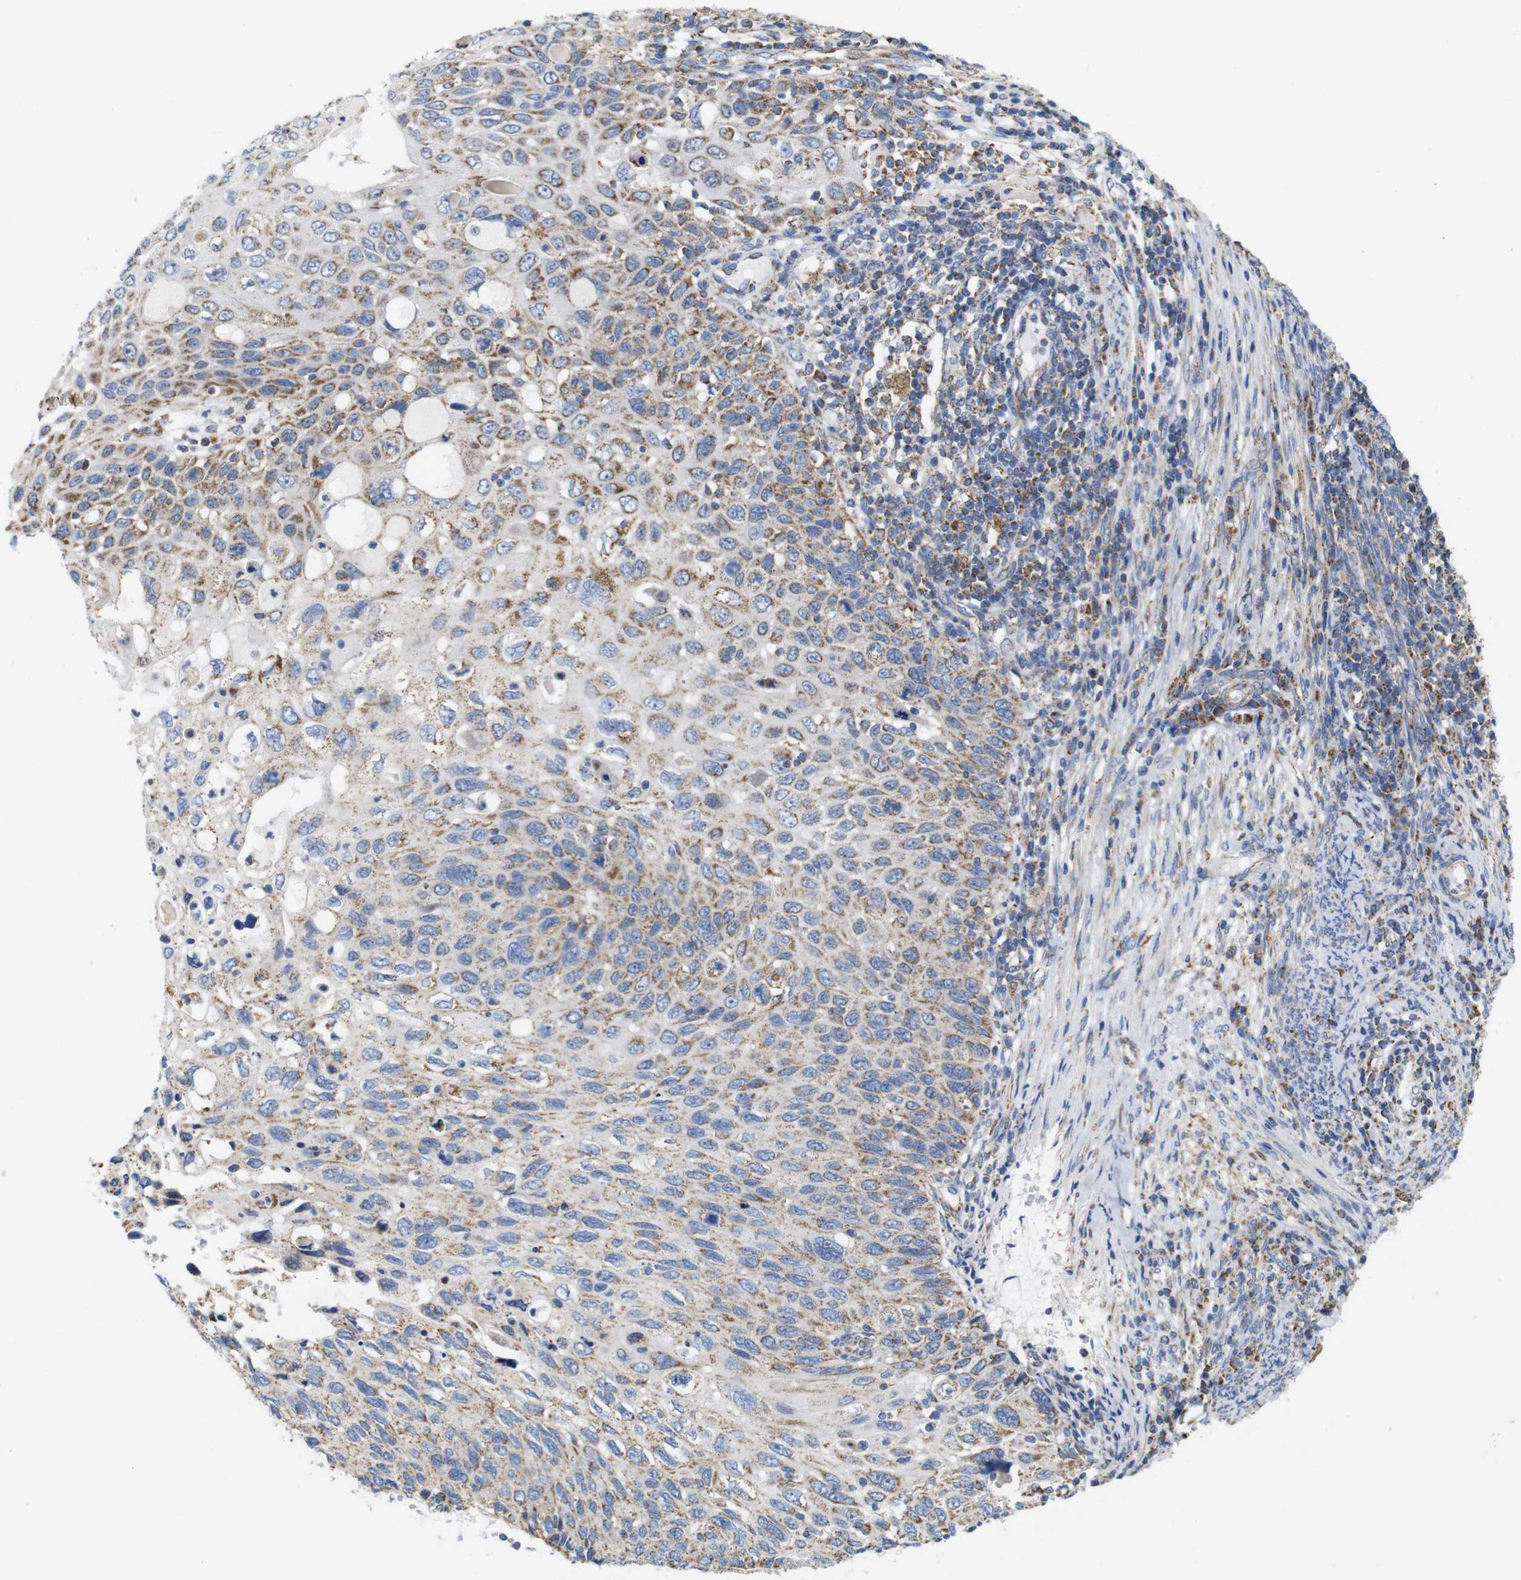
{"staining": {"intensity": "moderate", "quantity": ">75%", "location": "cytoplasmic/membranous"}, "tissue": "cervical cancer", "cell_type": "Tumor cells", "image_type": "cancer", "snomed": [{"axis": "morphology", "description": "Squamous cell carcinoma, NOS"}, {"axis": "topography", "description": "Cervix"}], "caption": "Immunohistochemical staining of cervical cancer (squamous cell carcinoma) shows moderate cytoplasmic/membranous protein positivity in approximately >75% of tumor cells. The protein is stained brown, and the nuclei are stained in blue (DAB IHC with brightfield microscopy, high magnification).", "gene": "FAM171B", "patient": {"sex": "female", "age": 70}}